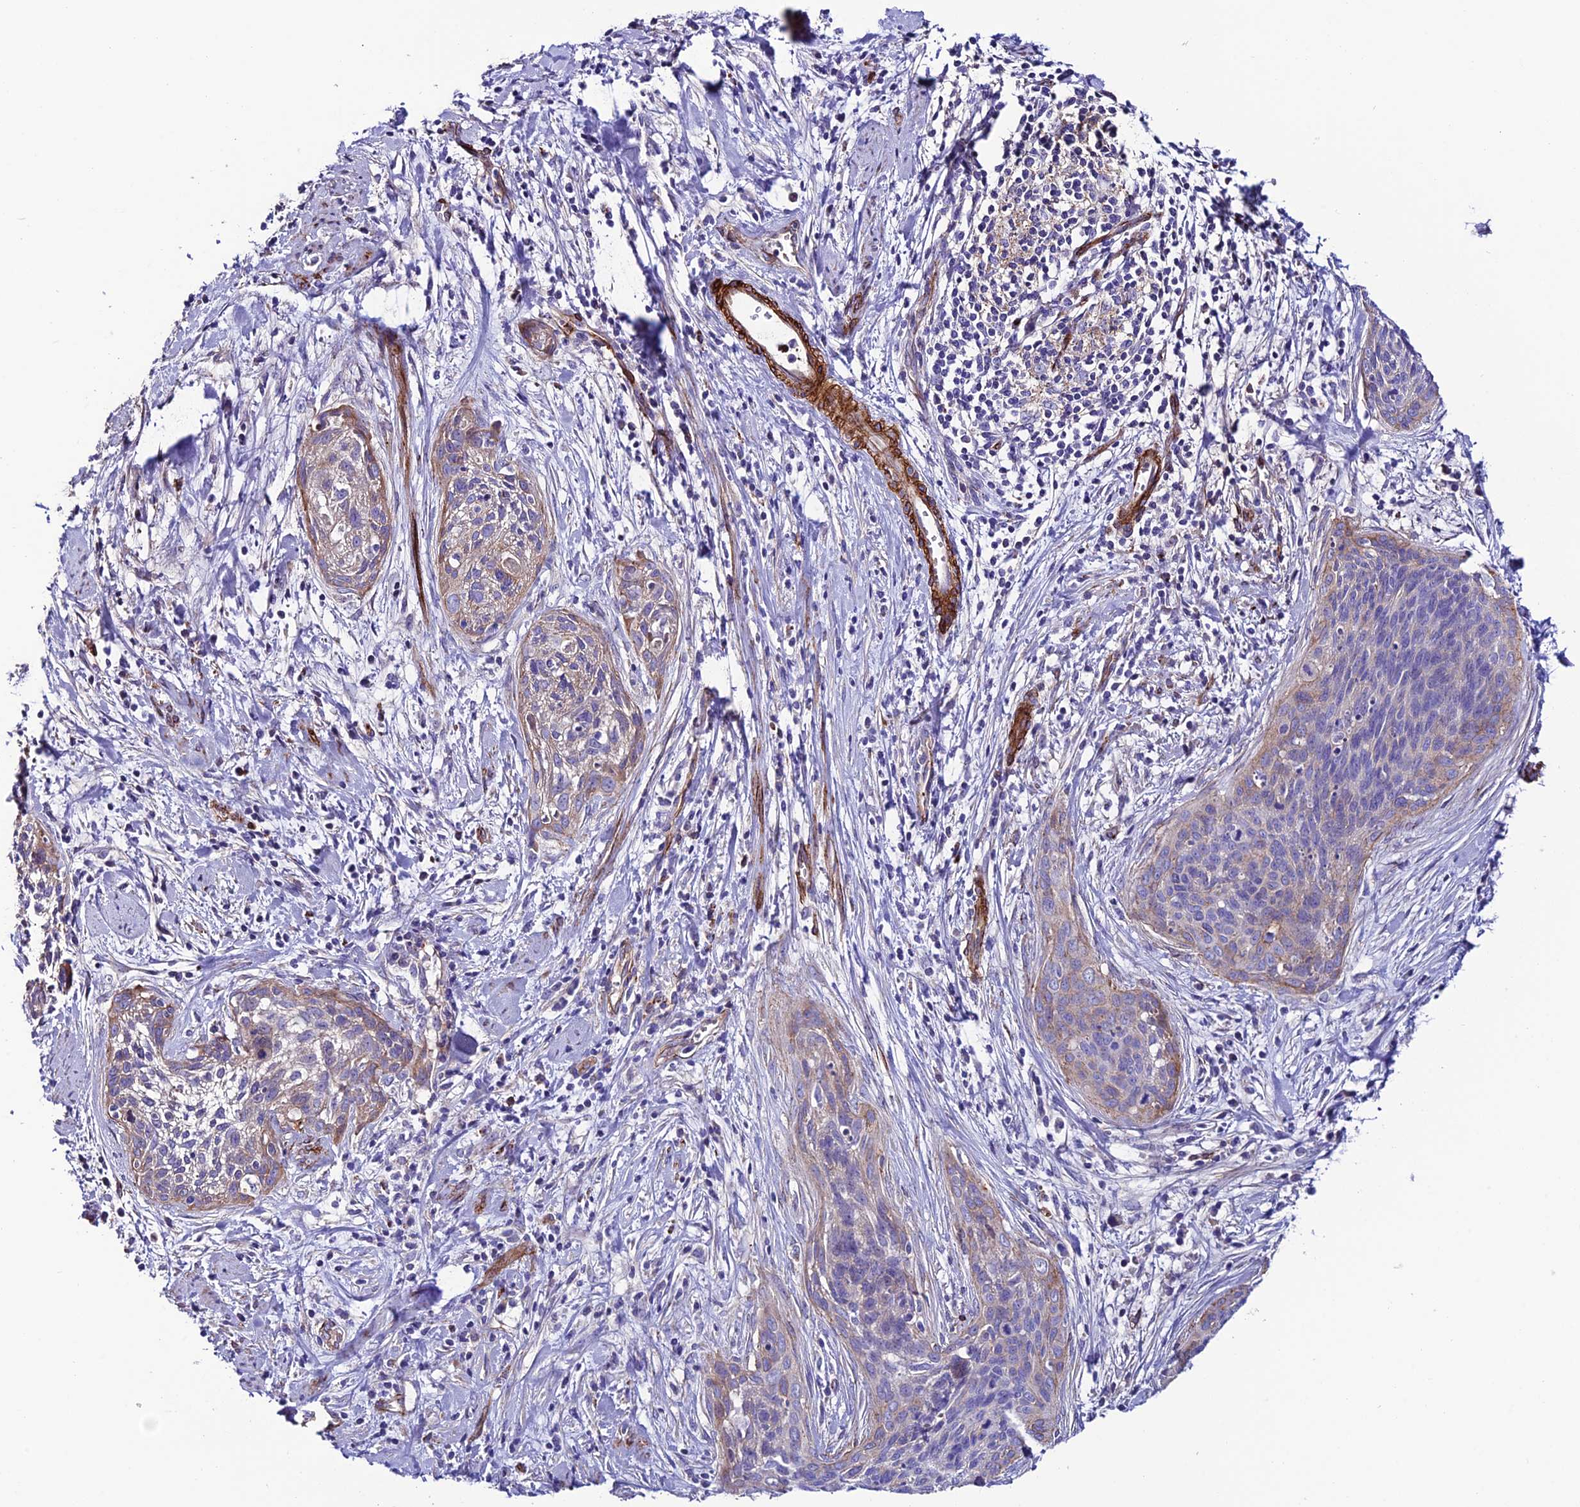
{"staining": {"intensity": "weak", "quantity": "<25%", "location": "cytoplasmic/membranous"}, "tissue": "cervical cancer", "cell_type": "Tumor cells", "image_type": "cancer", "snomed": [{"axis": "morphology", "description": "Squamous cell carcinoma, NOS"}, {"axis": "topography", "description": "Cervix"}], "caption": "A high-resolution image shows IHC staining of cervical squamous cell carcinoma, which reveals no significant staining in tumor cells. (DAB immunohistochemistry (IHC) visualized using brightfield microscopy, high magnification).", "gene": "REX1BD", "patient": {"sex": "female", "age": 55}}